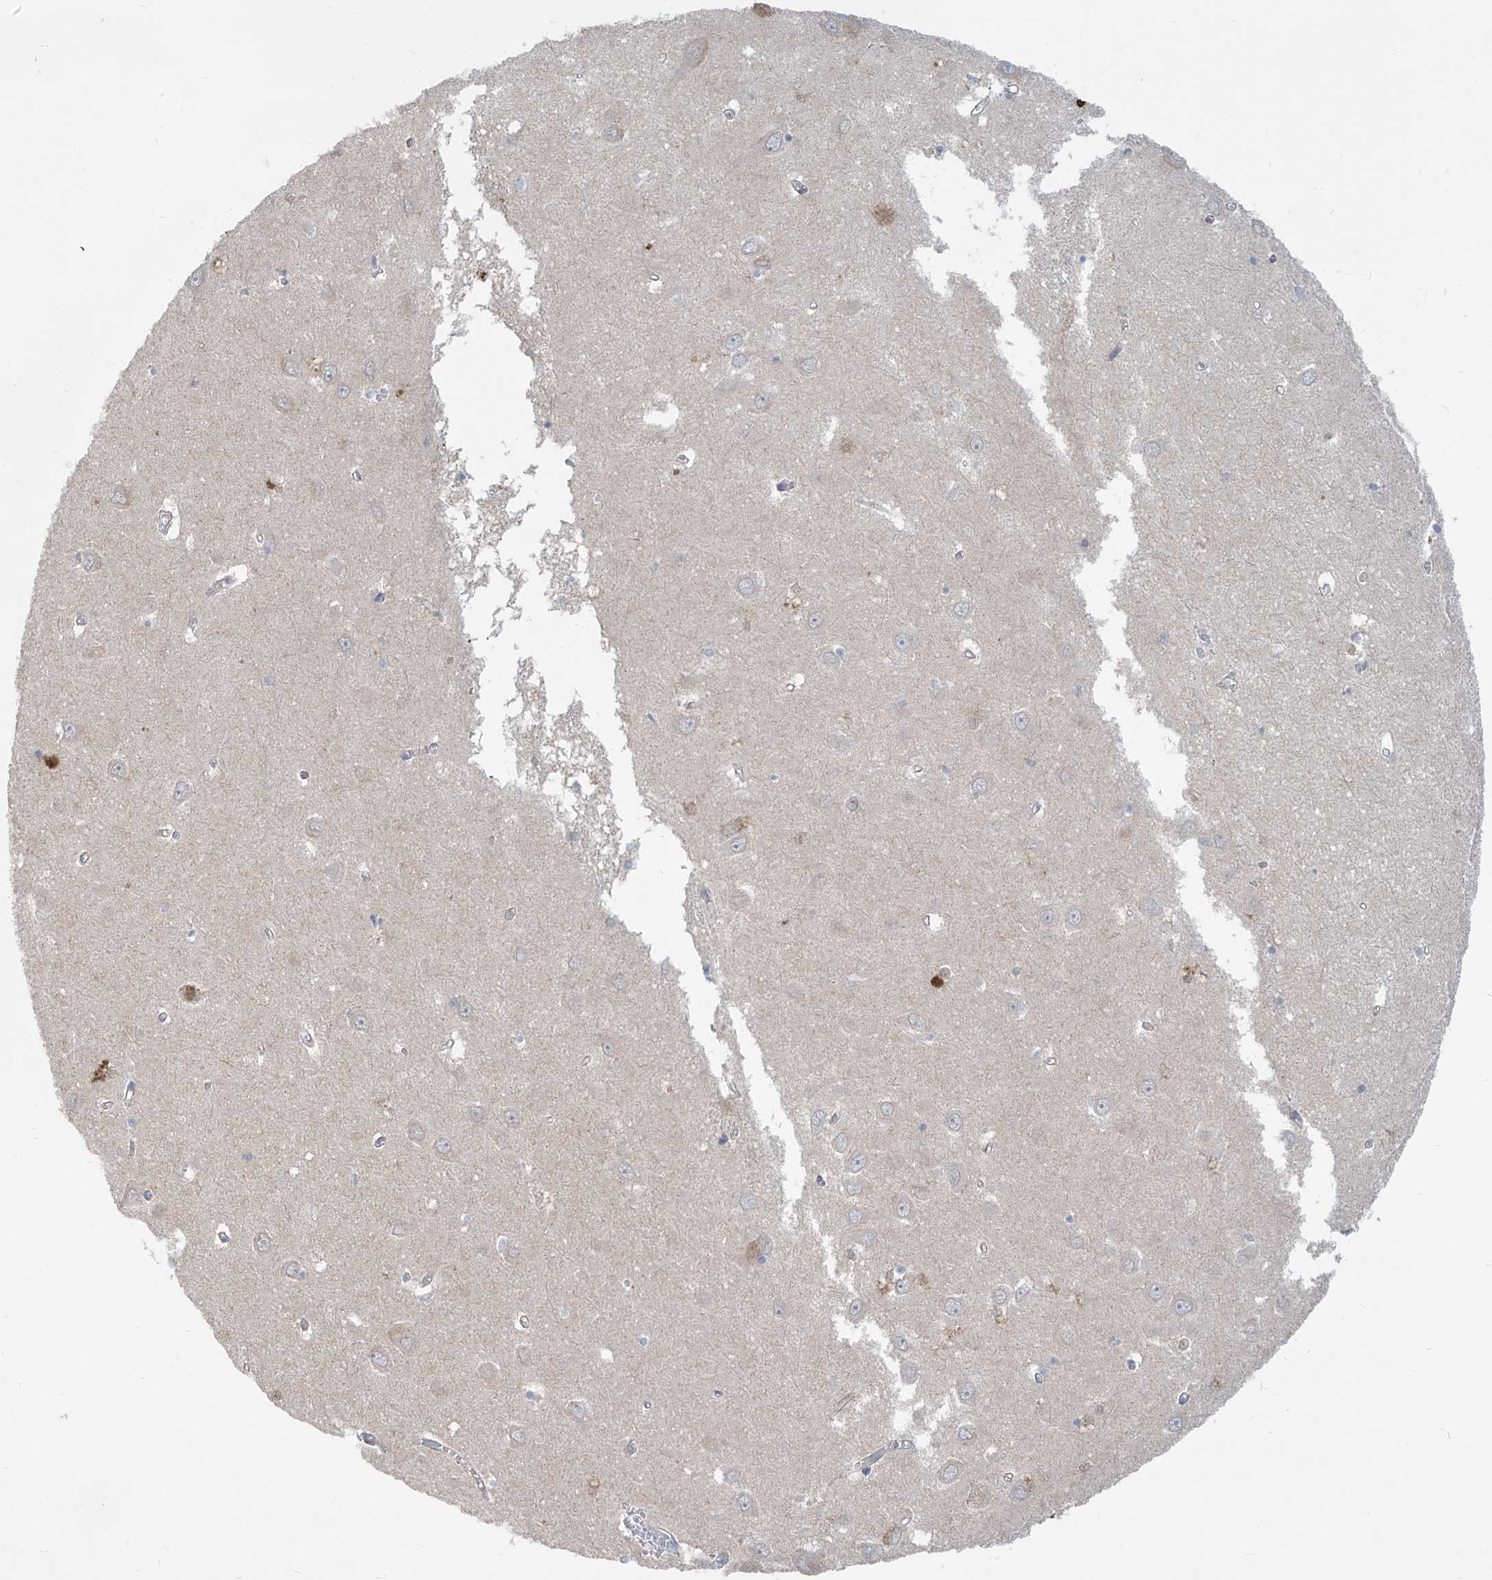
{"staining": {"intensity": "negative", "quantity": "none", "location": "none"}, "tissue": "hippocampus", "cell_type": "Glial cells", "image_type": "normal", "snomed": [{"axis": "morphology", "description": "Normal tissue, NOS"}, {"axis": "topography", "description": "Hippocampus"}], "caption": "Immunohistochemical staining of benign hippocampus shows no significant staining in glial cells.", "gene": "KRTAP25", "patient": {"sex": "male", "age": 70}}